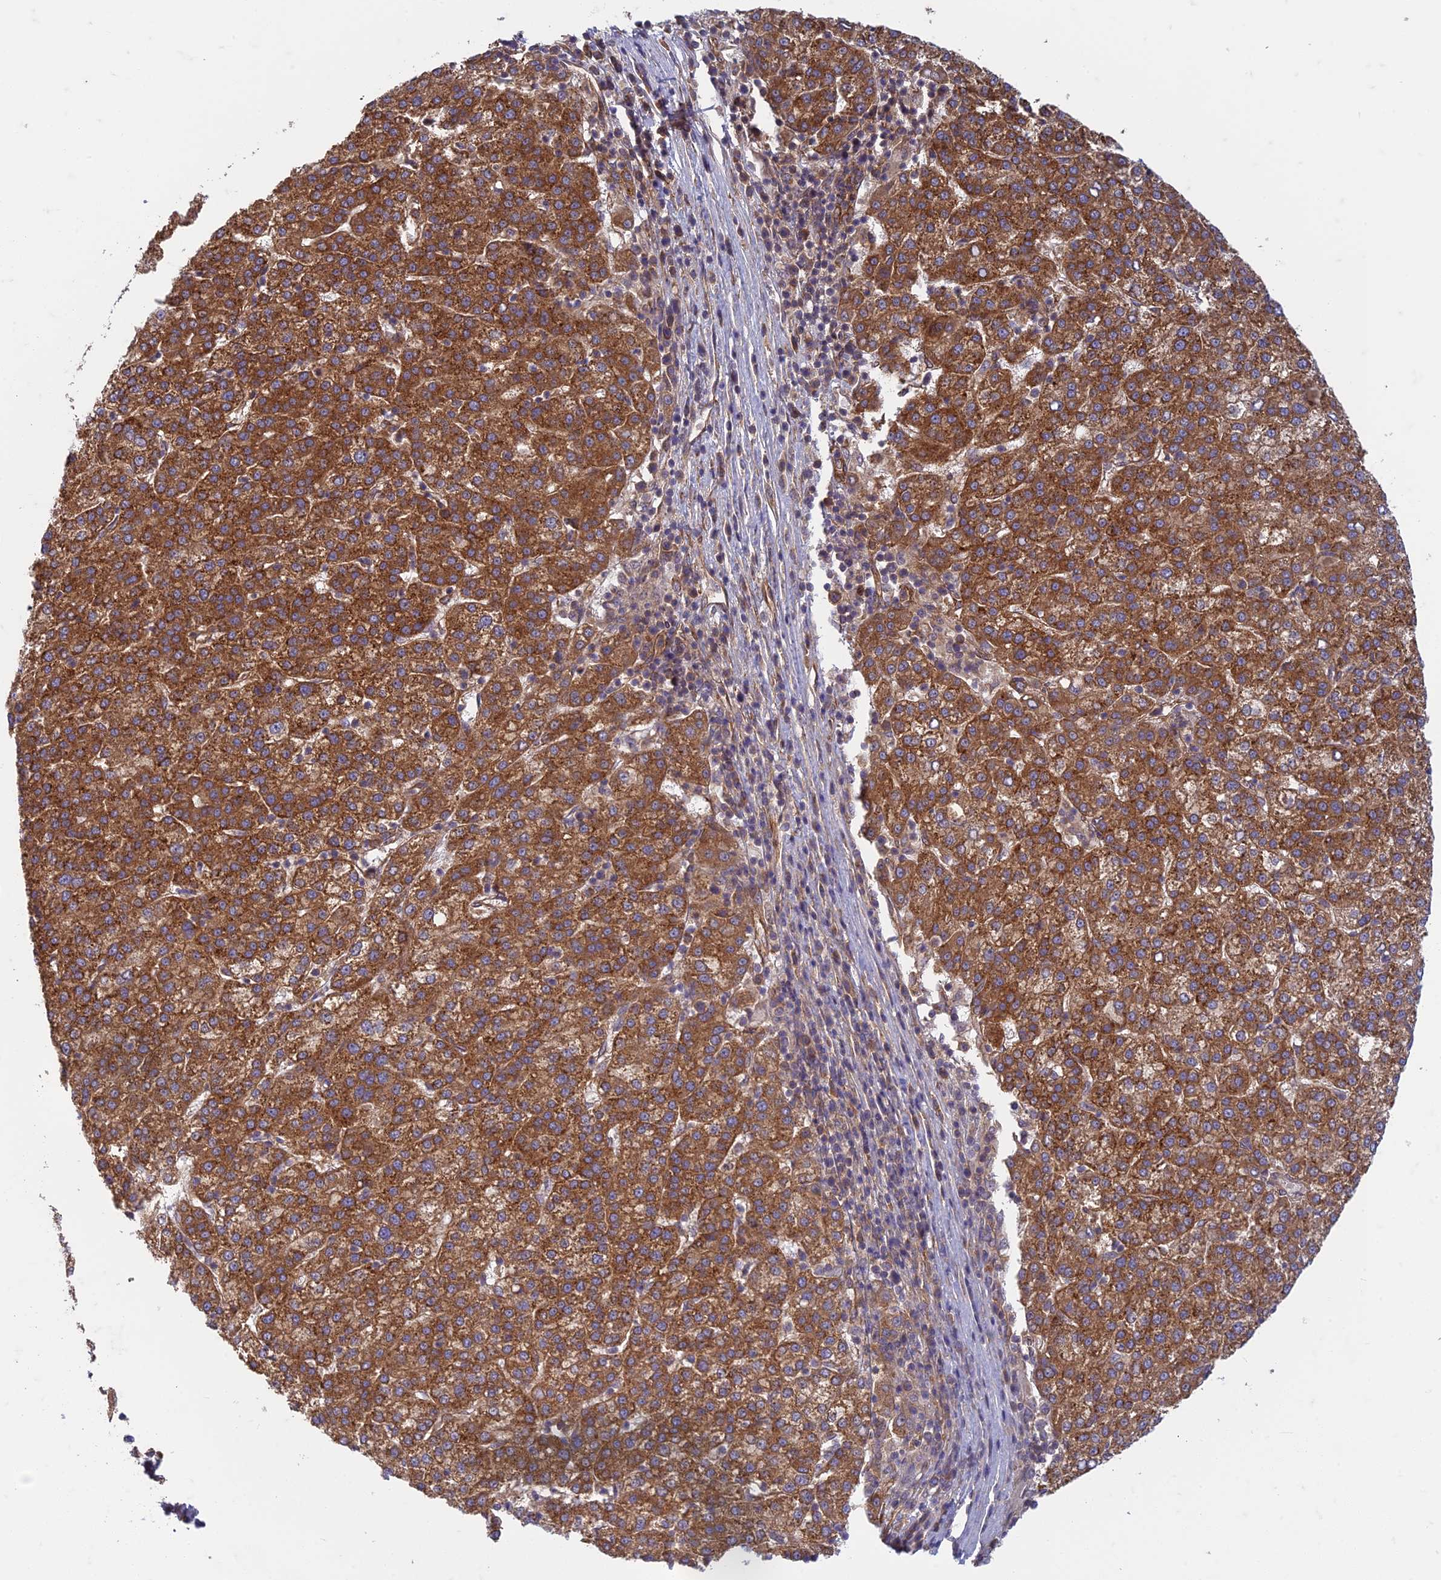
{"staining": {"intensity": "strong", "quantity": ">75%", "location": "cytoplasmic/membranous"}, "tissue": "liver cancer", "cell_type": "Tumor cells", "image_type": "cancer", "snomed": [{"axis": "morphology", "description": "Carcinoma, Hepatocellular, NOS"}, {"axis": "topography", "description": "Liver"}], "caption": "IHC of liver cancer displays high levels of strong cytoplasmic/membranous staining in about >75% of tumor cells.", "gene": "TCF25", "patient": {"sex": "female", "age": 58}}